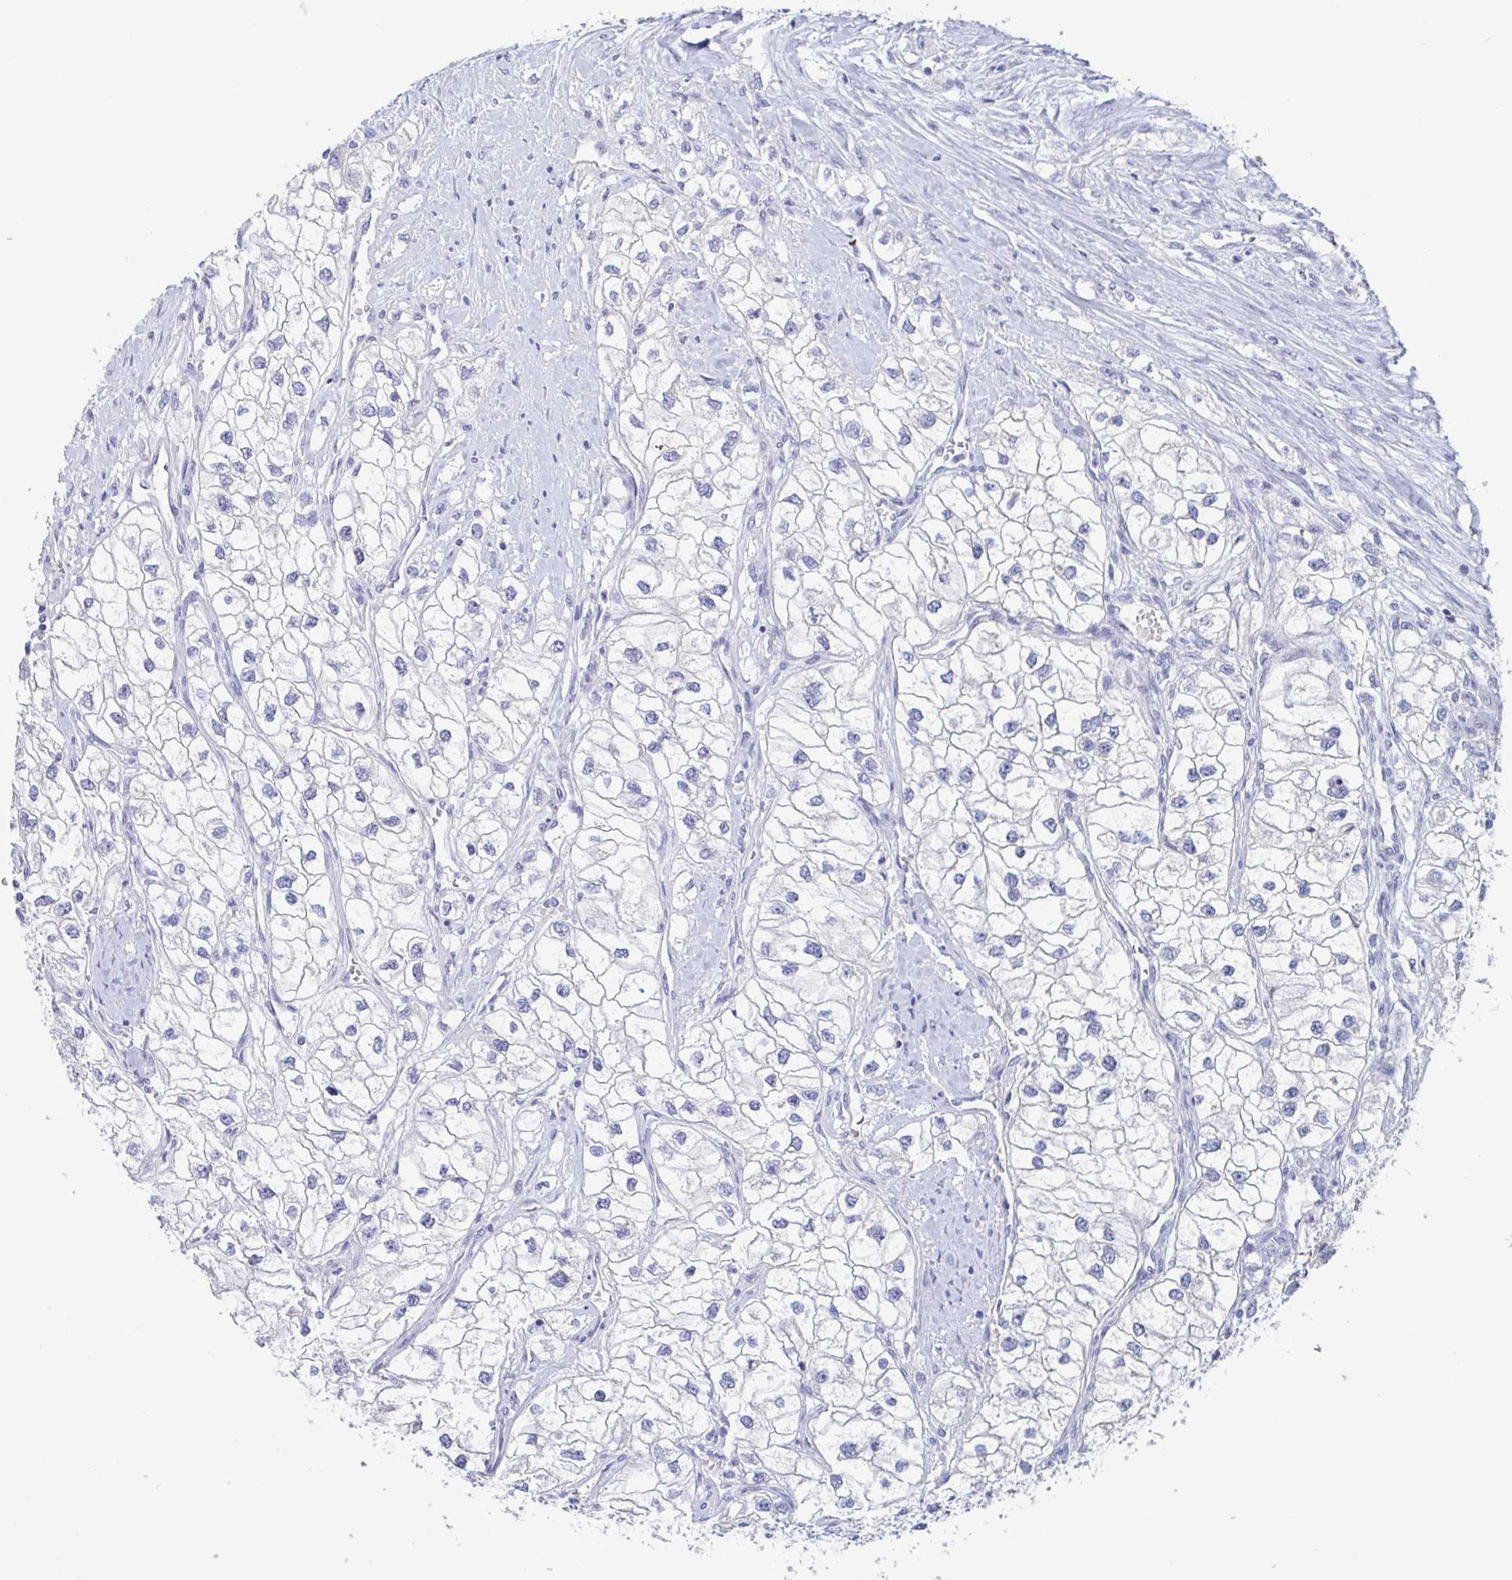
{"staining": {"intensity": "negative", "quantity": "none", "location": "none"}, "tissue": "renal cancer", "cell_type": "Tumor cells", "image_type": "cancer", "snomed": [{"axis": "morphology", "description": "Adenocarcinoma, NOS"}, {"axis": "topography", "description": "Kidney"}], "caption": "Tumor cells show no significant protein staining in renal cancer.", "gene": "UNKL", "patient": {"sex": "male", "age": 59}}